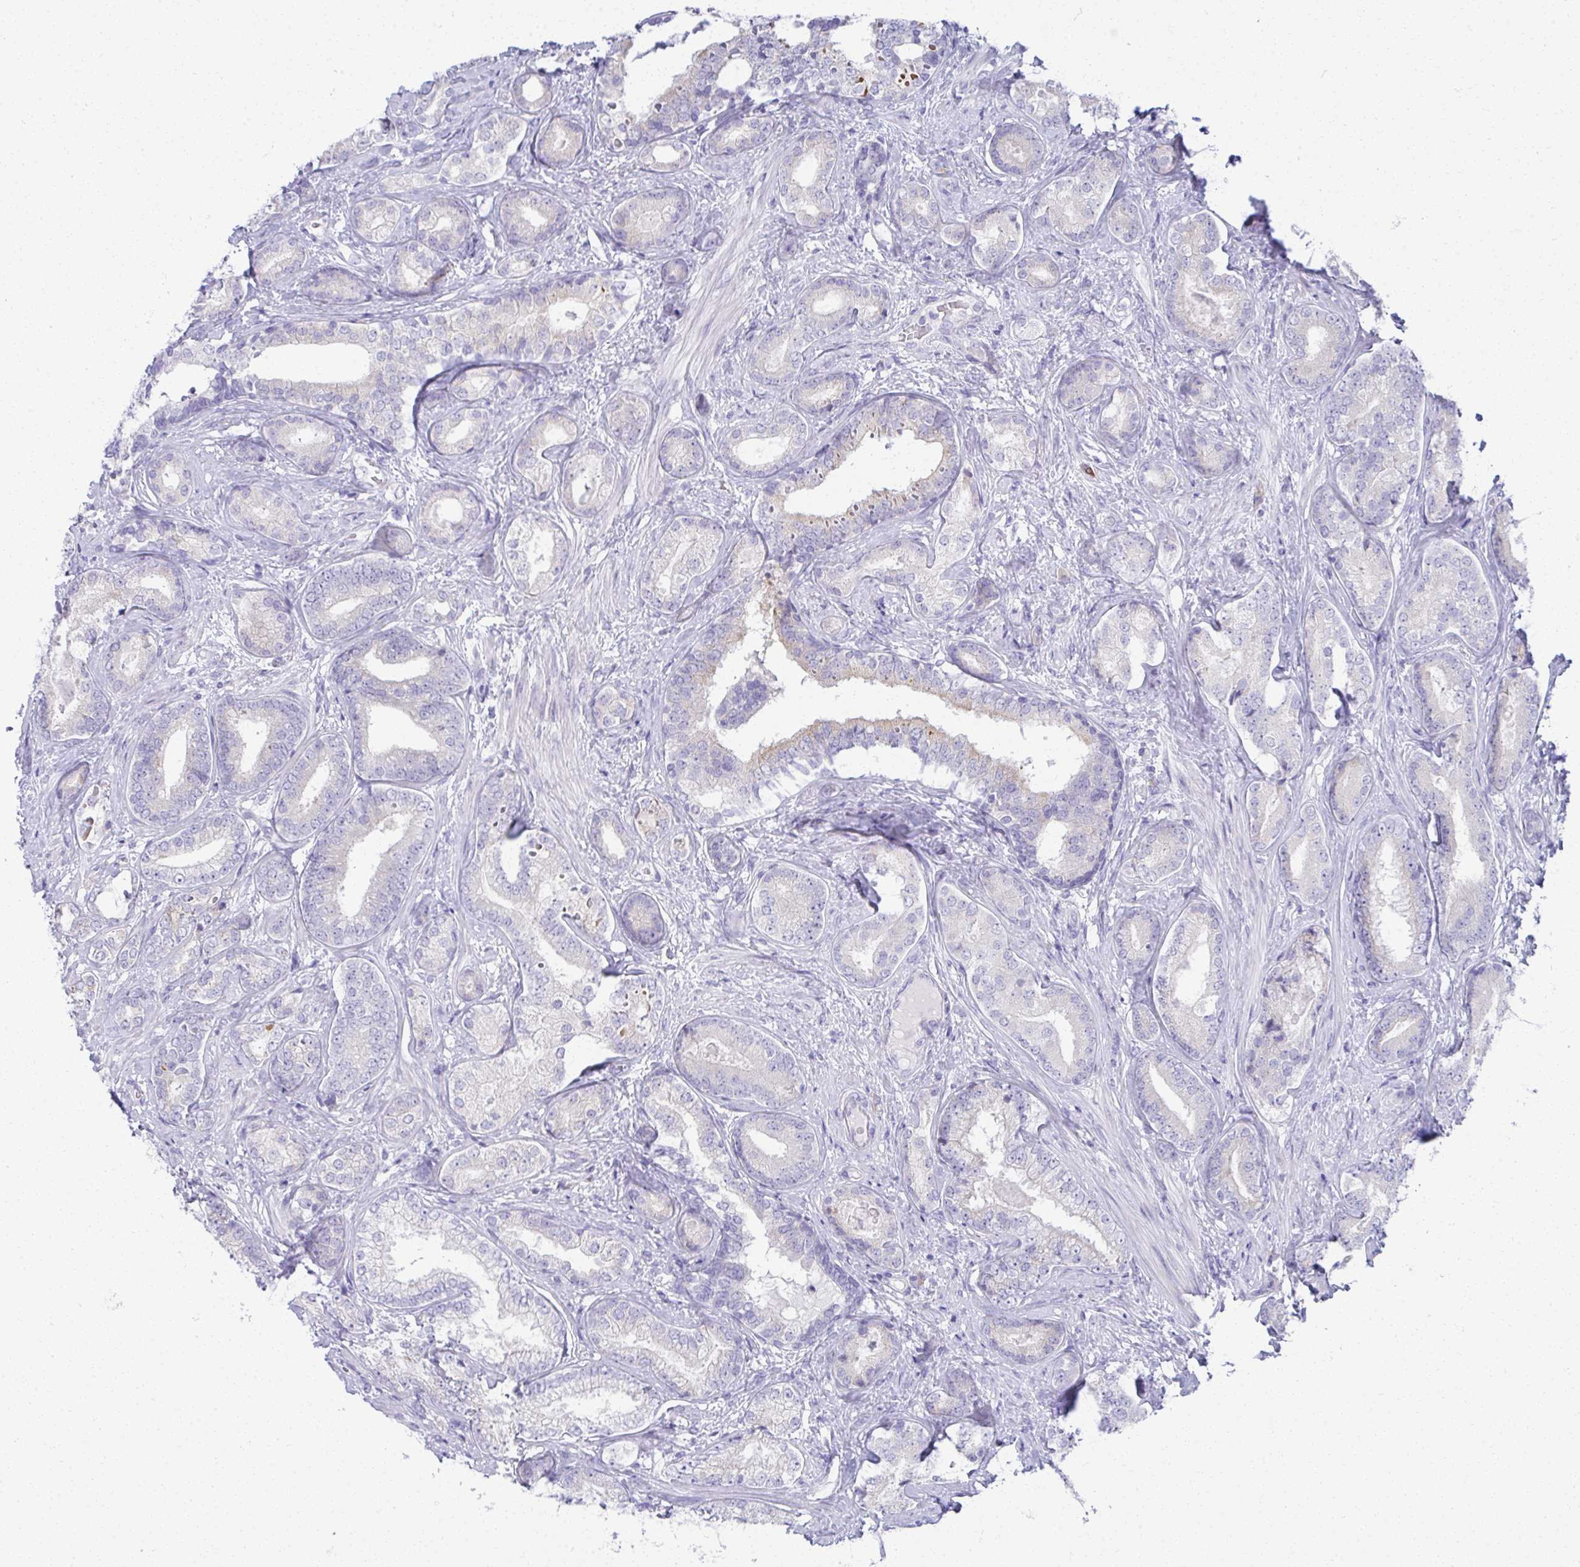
{"staining": {"intensity": "negative", "quantity": "none", "location": "none"}, "tissue": "prostate cancer", "cell_type": "Tumor cells", "image_type": "cancer", "snomed": [{"axis": "morphology", "description": "Adenocarcinoma, High grade"}, {"axis": "topography", "description": "Prostate"}], "caption": "A micrograph of prostate adenocarcinoma (high-grade) stained for a protein demonstrates no brown staining in tumor cells.", "gene": "FASLG", "patient": {"sex": "male", "age": 62}}